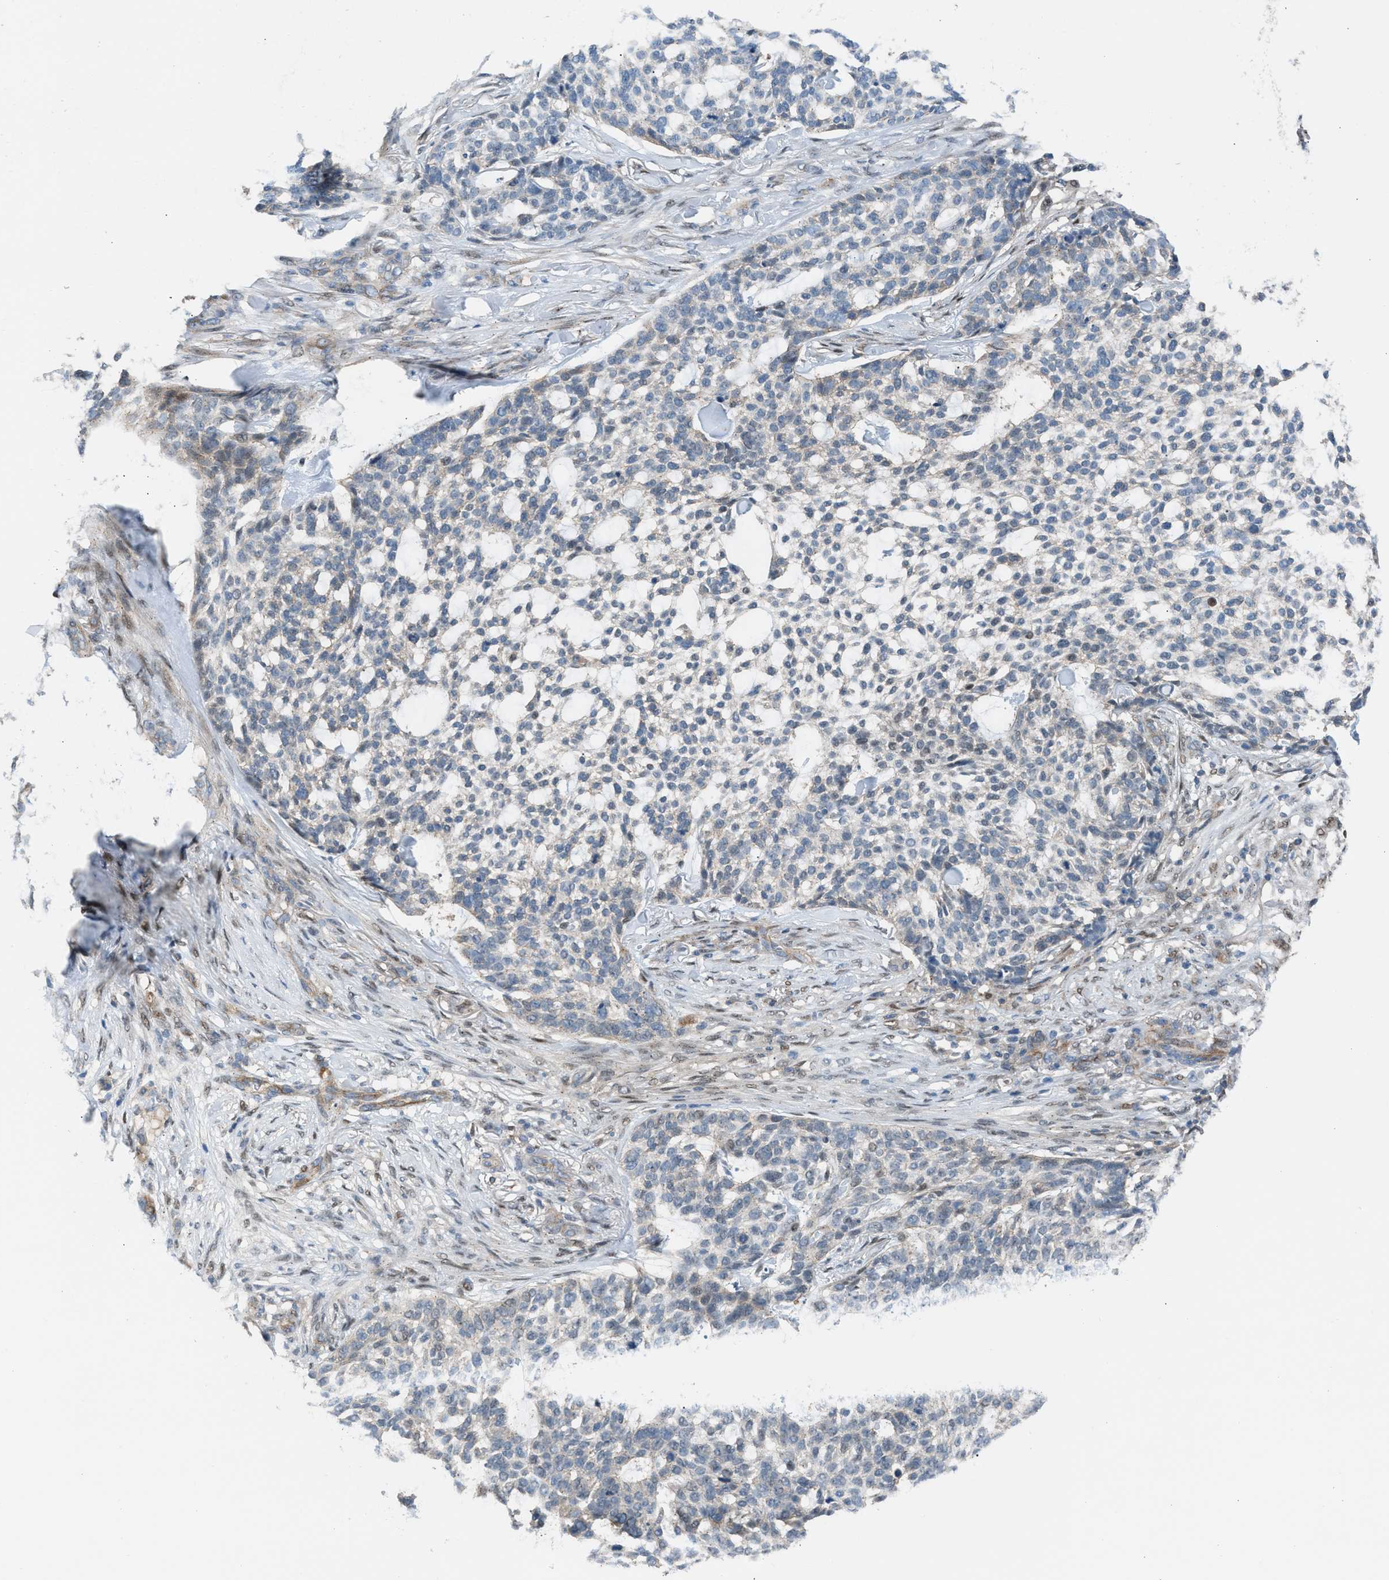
{"staining": {"intensity": "weak", "quantity": "<25%", "location": "nuclear"}, "tissue": "skin cancer", "cell_type": "Tumor cells", "image_type": "cancer", "snomed": [{"axis": "morphology", "description": "Basal cell carcinoma"}, {"axis": "topography", "description": "Skin"}], "caption": "Immunohistochemistry (IHC) of skin cancer (basal cell carcinoma) shows no staining in tumor cells.", "gene": "CRTC1", "patient": {"sex": "female", "age": 64}}